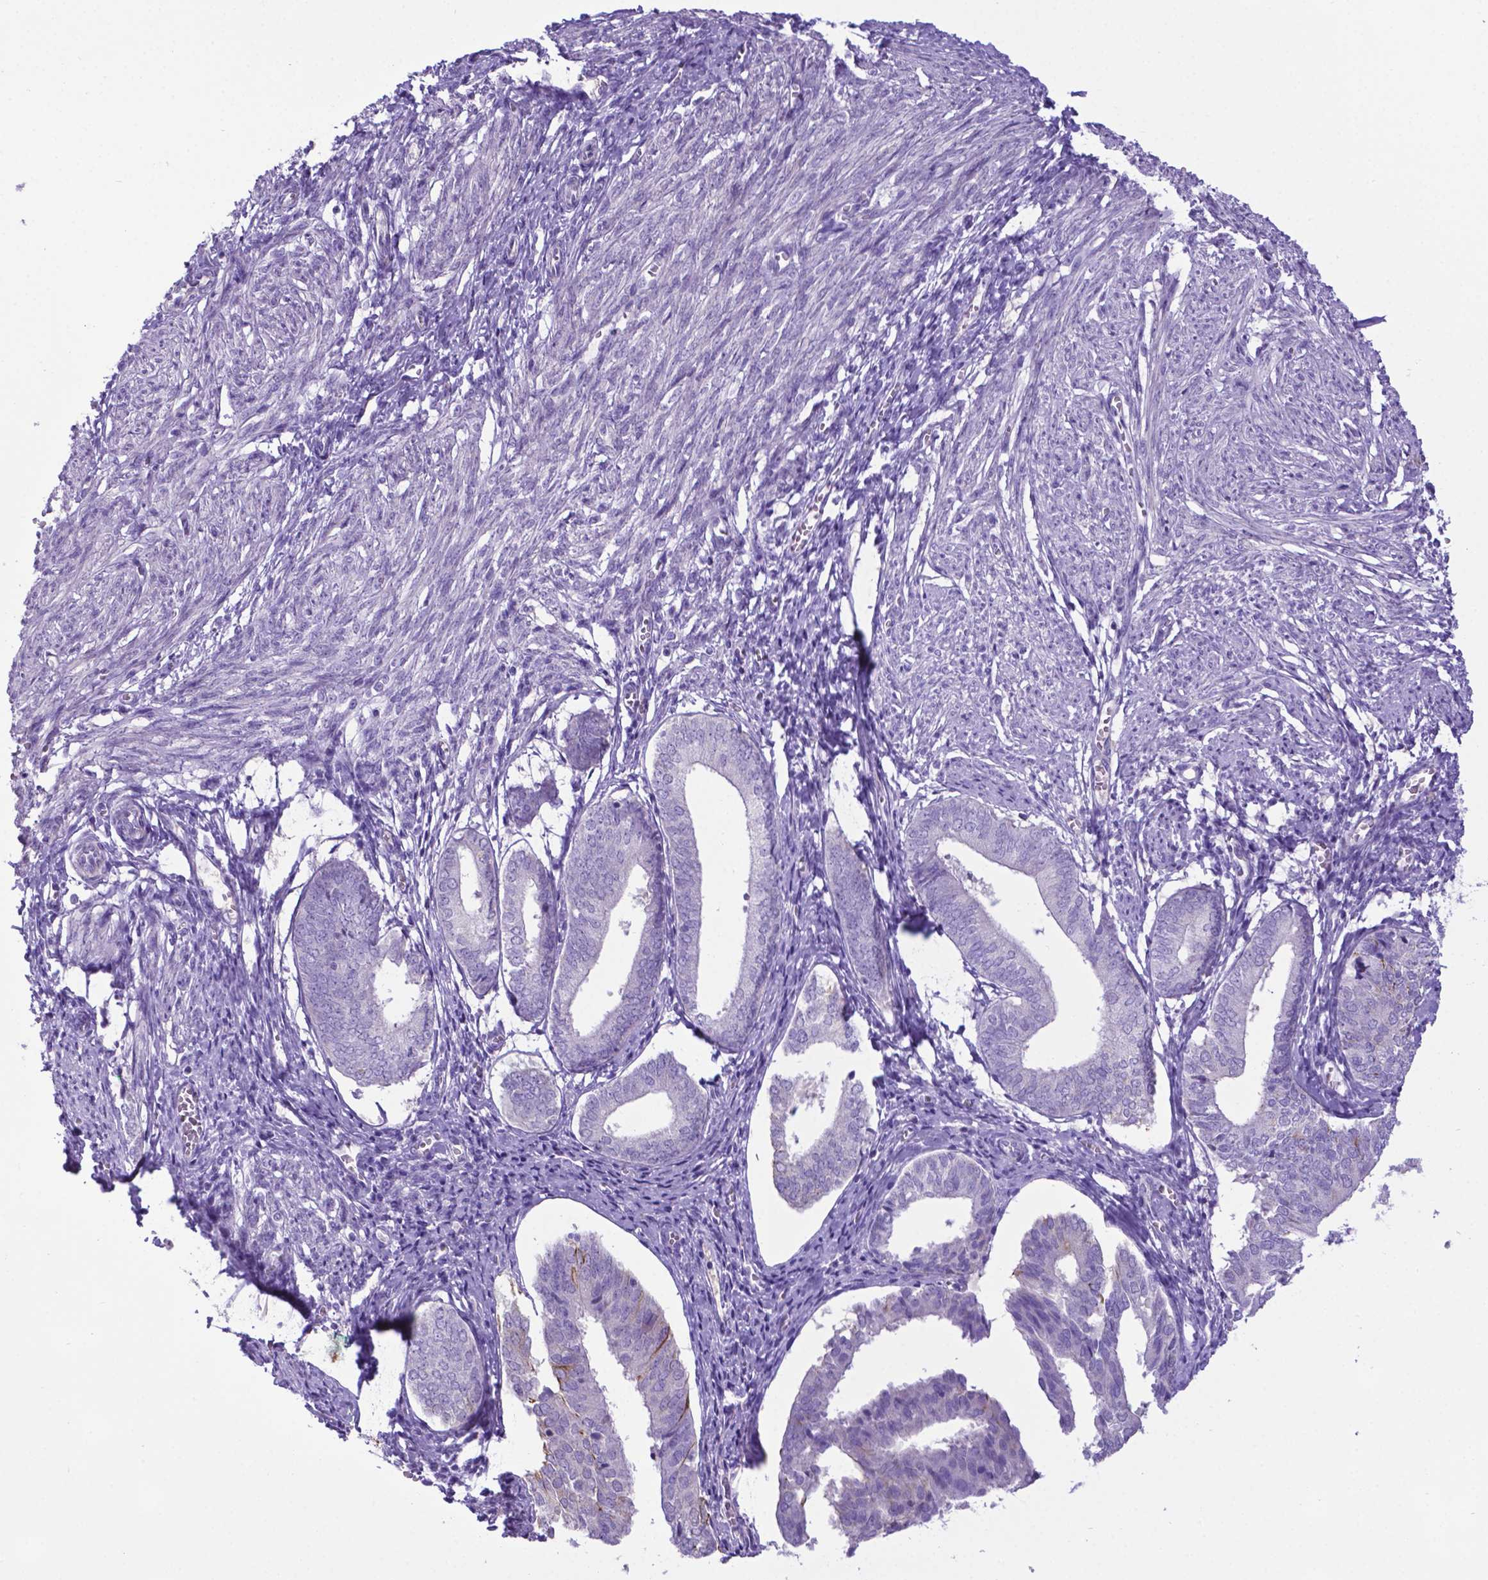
{"staining": {"intensity": "negative", "quantity": "none", "location": "none"}, "tissue": "endometrium", "cell_type": "Cells in endometrial stroma", "image_type": "normal", "snomed": [{"axis": "morphology", "description": "Normal tissue, NOS"}, {"axis": "topography", "description": "Endometrium"}], "caption": "Cells in endometrial stroma are negative for brown protein staining in normal endometrium. Nuclei are stained in blue.", "gene": "ADRA2B", "patient": {"sex": "female", "age": 50}}